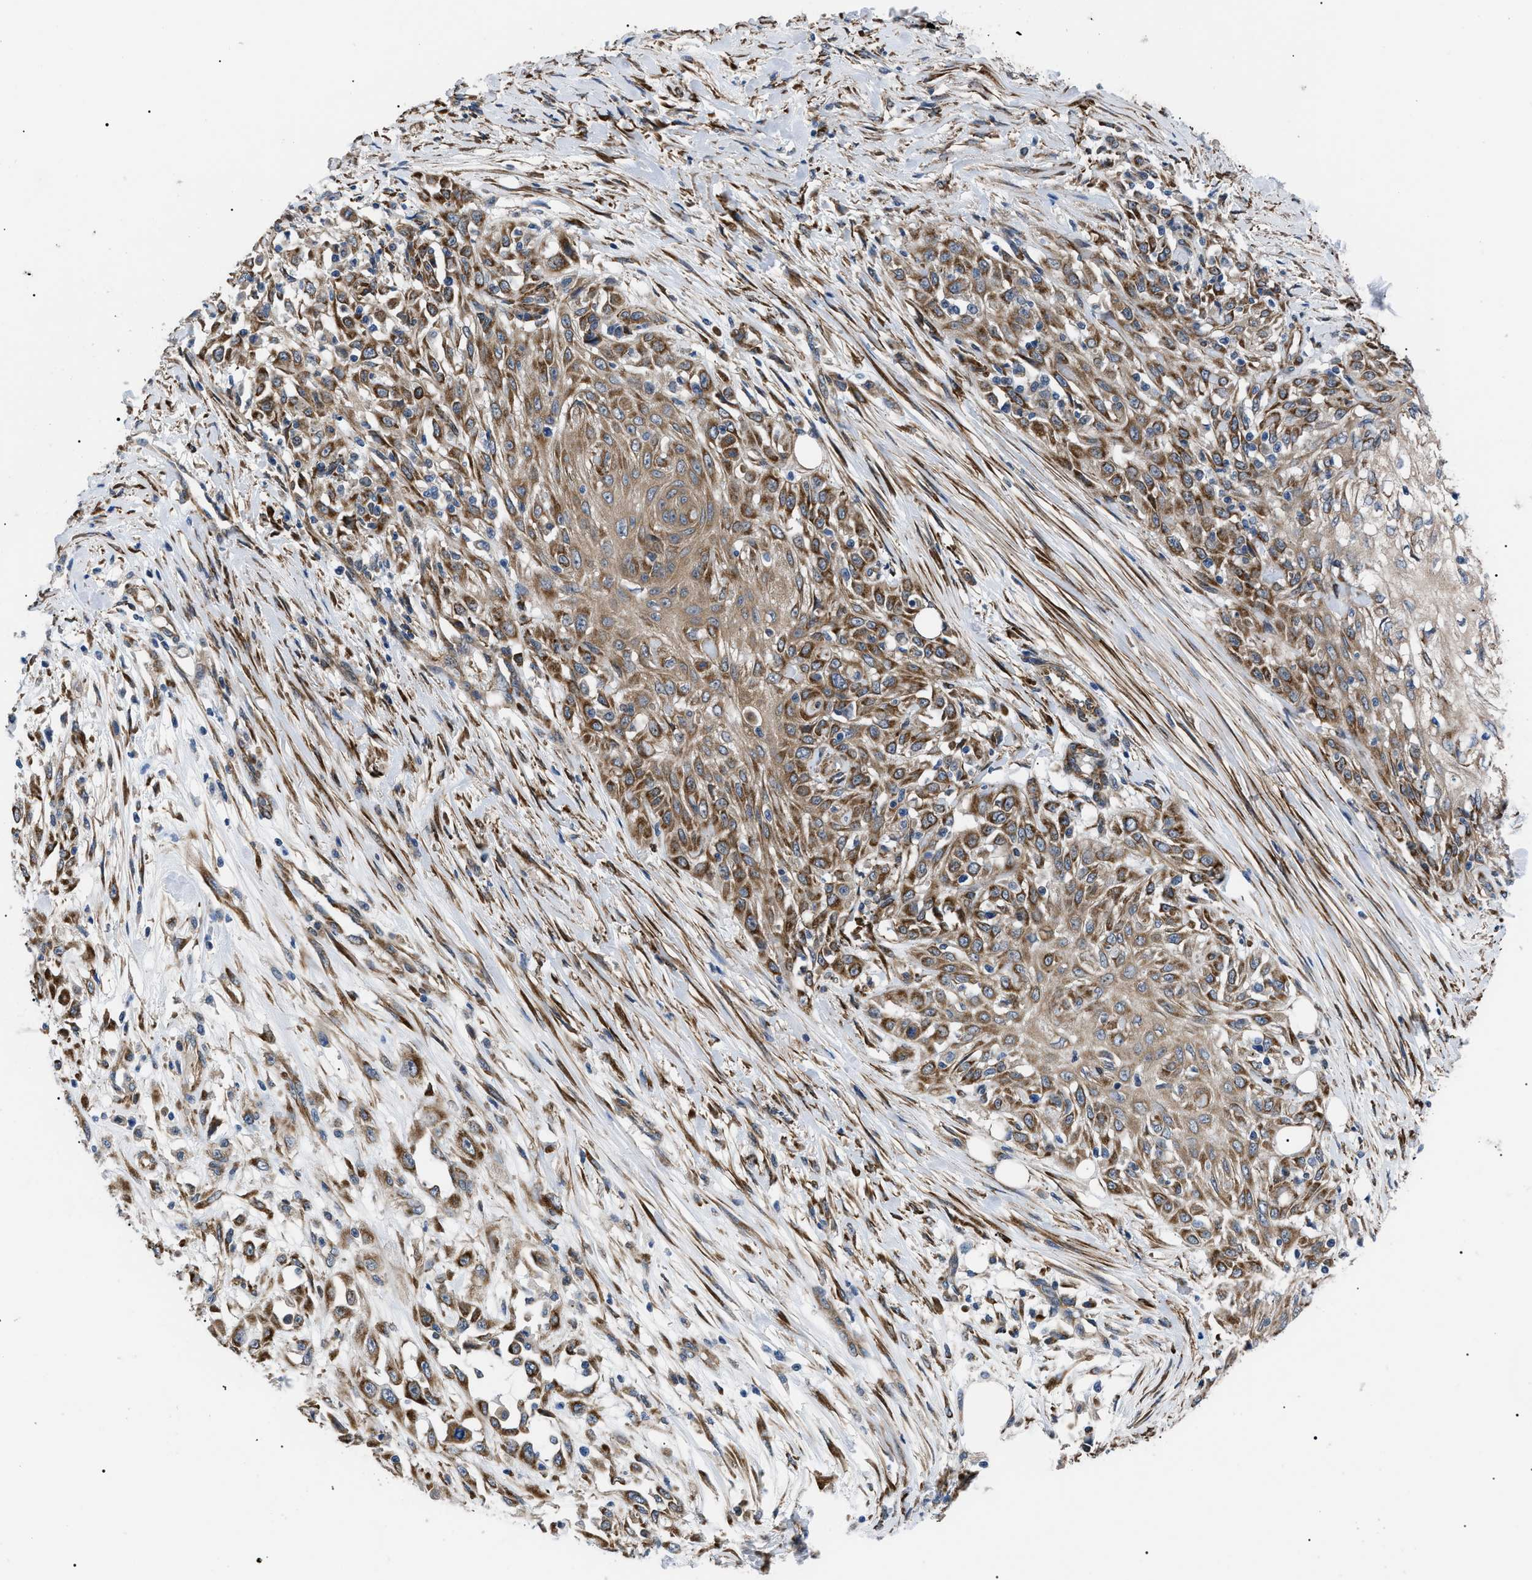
{"staining": {"intensity": "moderate", "quantity": ">75%", "location": "cytoplasmic/membranous"}, "tissue": "skin cancer", "cell_type": "Tumor cells", "image_type": "cancer", "snomed": [{"axis": "morphology", "description": "Squamous cell carcinoma, NOS"}, {"axis": "morphology", "description": "Squamous cell carcinoma, metastatic, NOS"}, {"axis": "topography", "description": "Skin"}, {"axis": "topography", "description": "Lymph node"}], "caption": "Skin cancer (metastatic squamous cell carcinoma) stained with immunohistochemistry (IHC) exhibits moderate cytoplasmic/membranous expression in approximately >75% of tumor cells. (IHC, brightfield microscopy, high magnification).", "gene": "MYO10", "patient": {"sex": "male", "age": 75}}